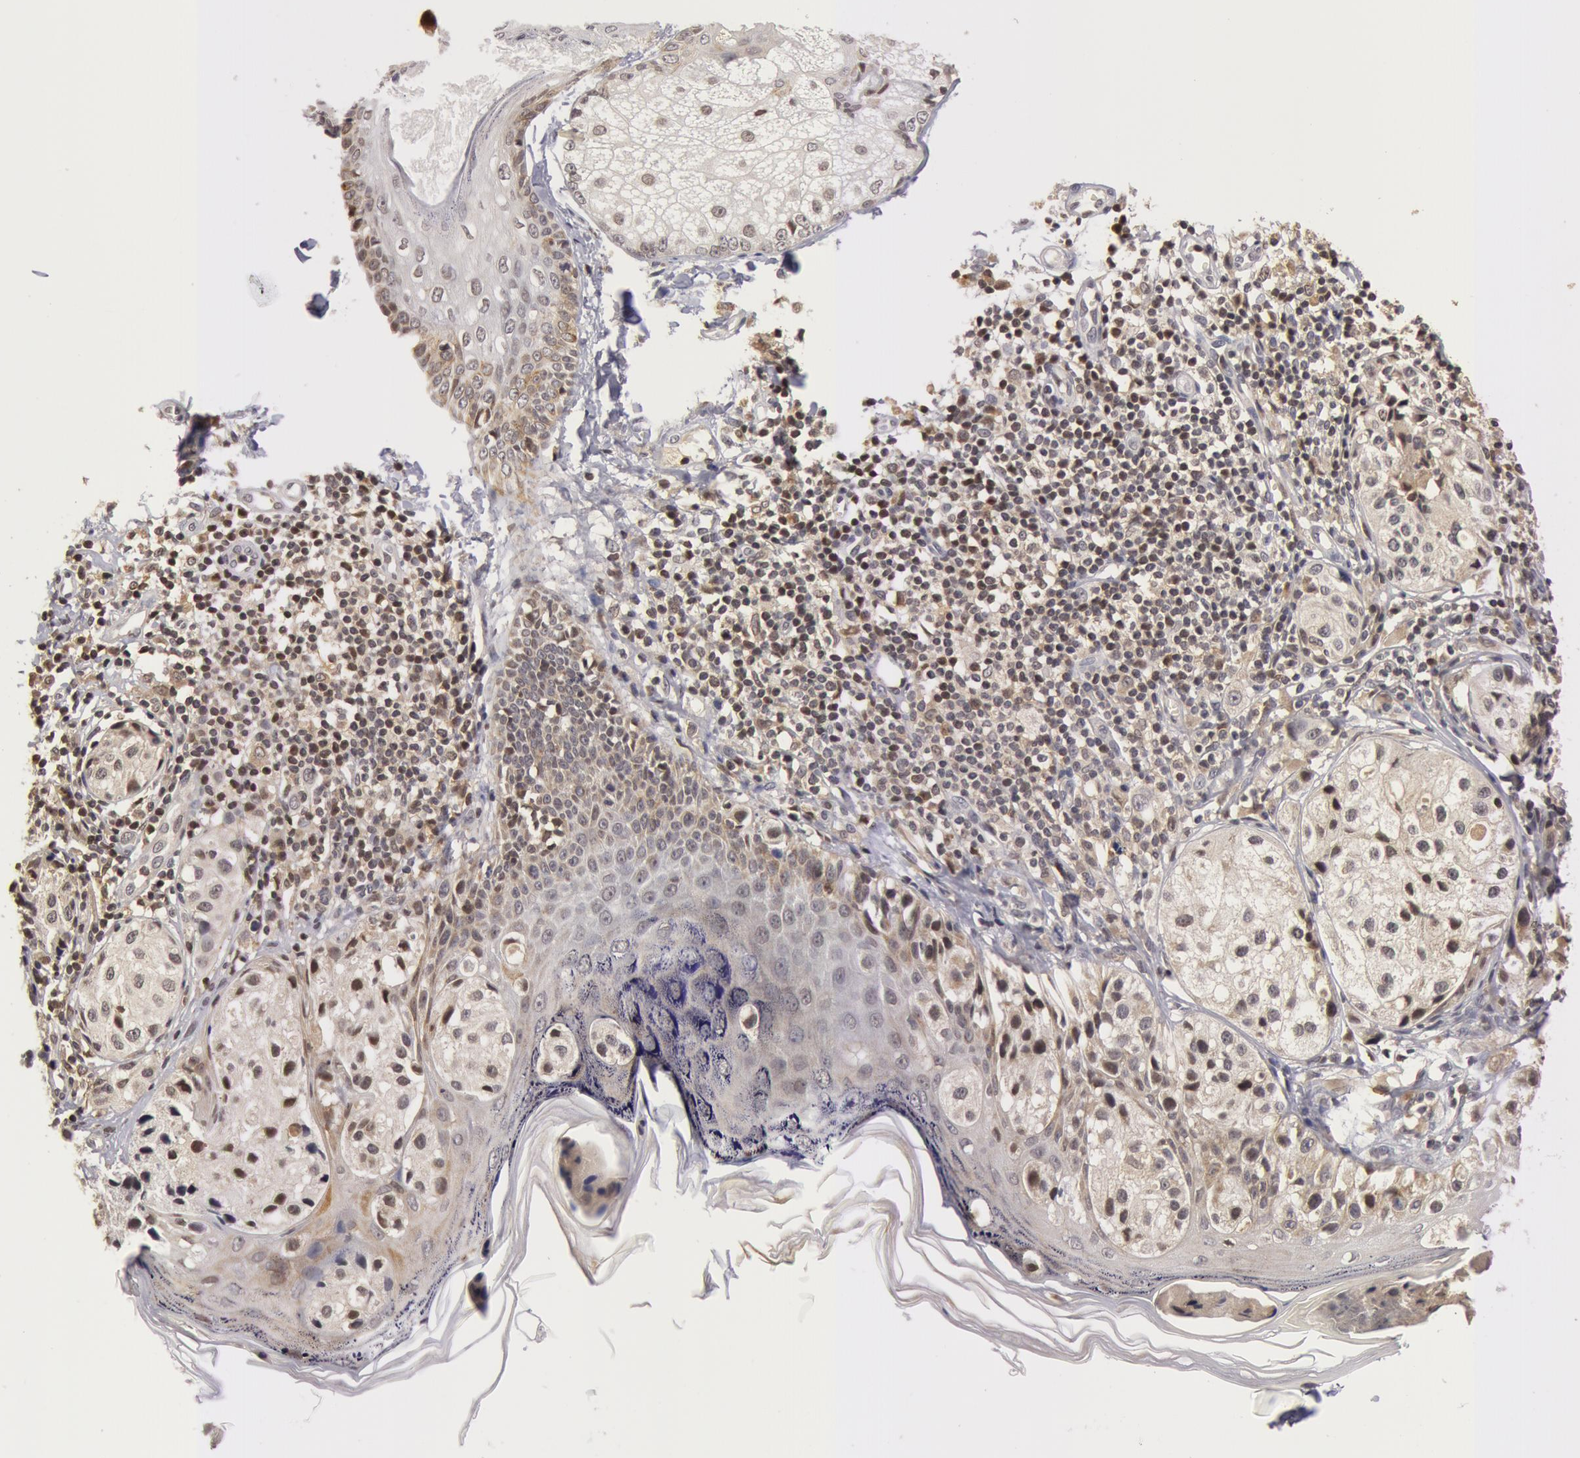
{"staining": {"intensity": "weak", "quantity": "<25%", "location": "nuclear"}, "tissue": "melanoma", "cell_type": "Tumor cells", "image_type": "cancer", "snomed": [{"axis": "morphology", "description": "Malignant melanoma, NOS"}, {"axis": "topography", "description": "Skin"}], "caption": "There is no significant expression in tumor cells of melanoma.", "gene": "ZNF350", "patient": {"sex": "male", "age": 23}}